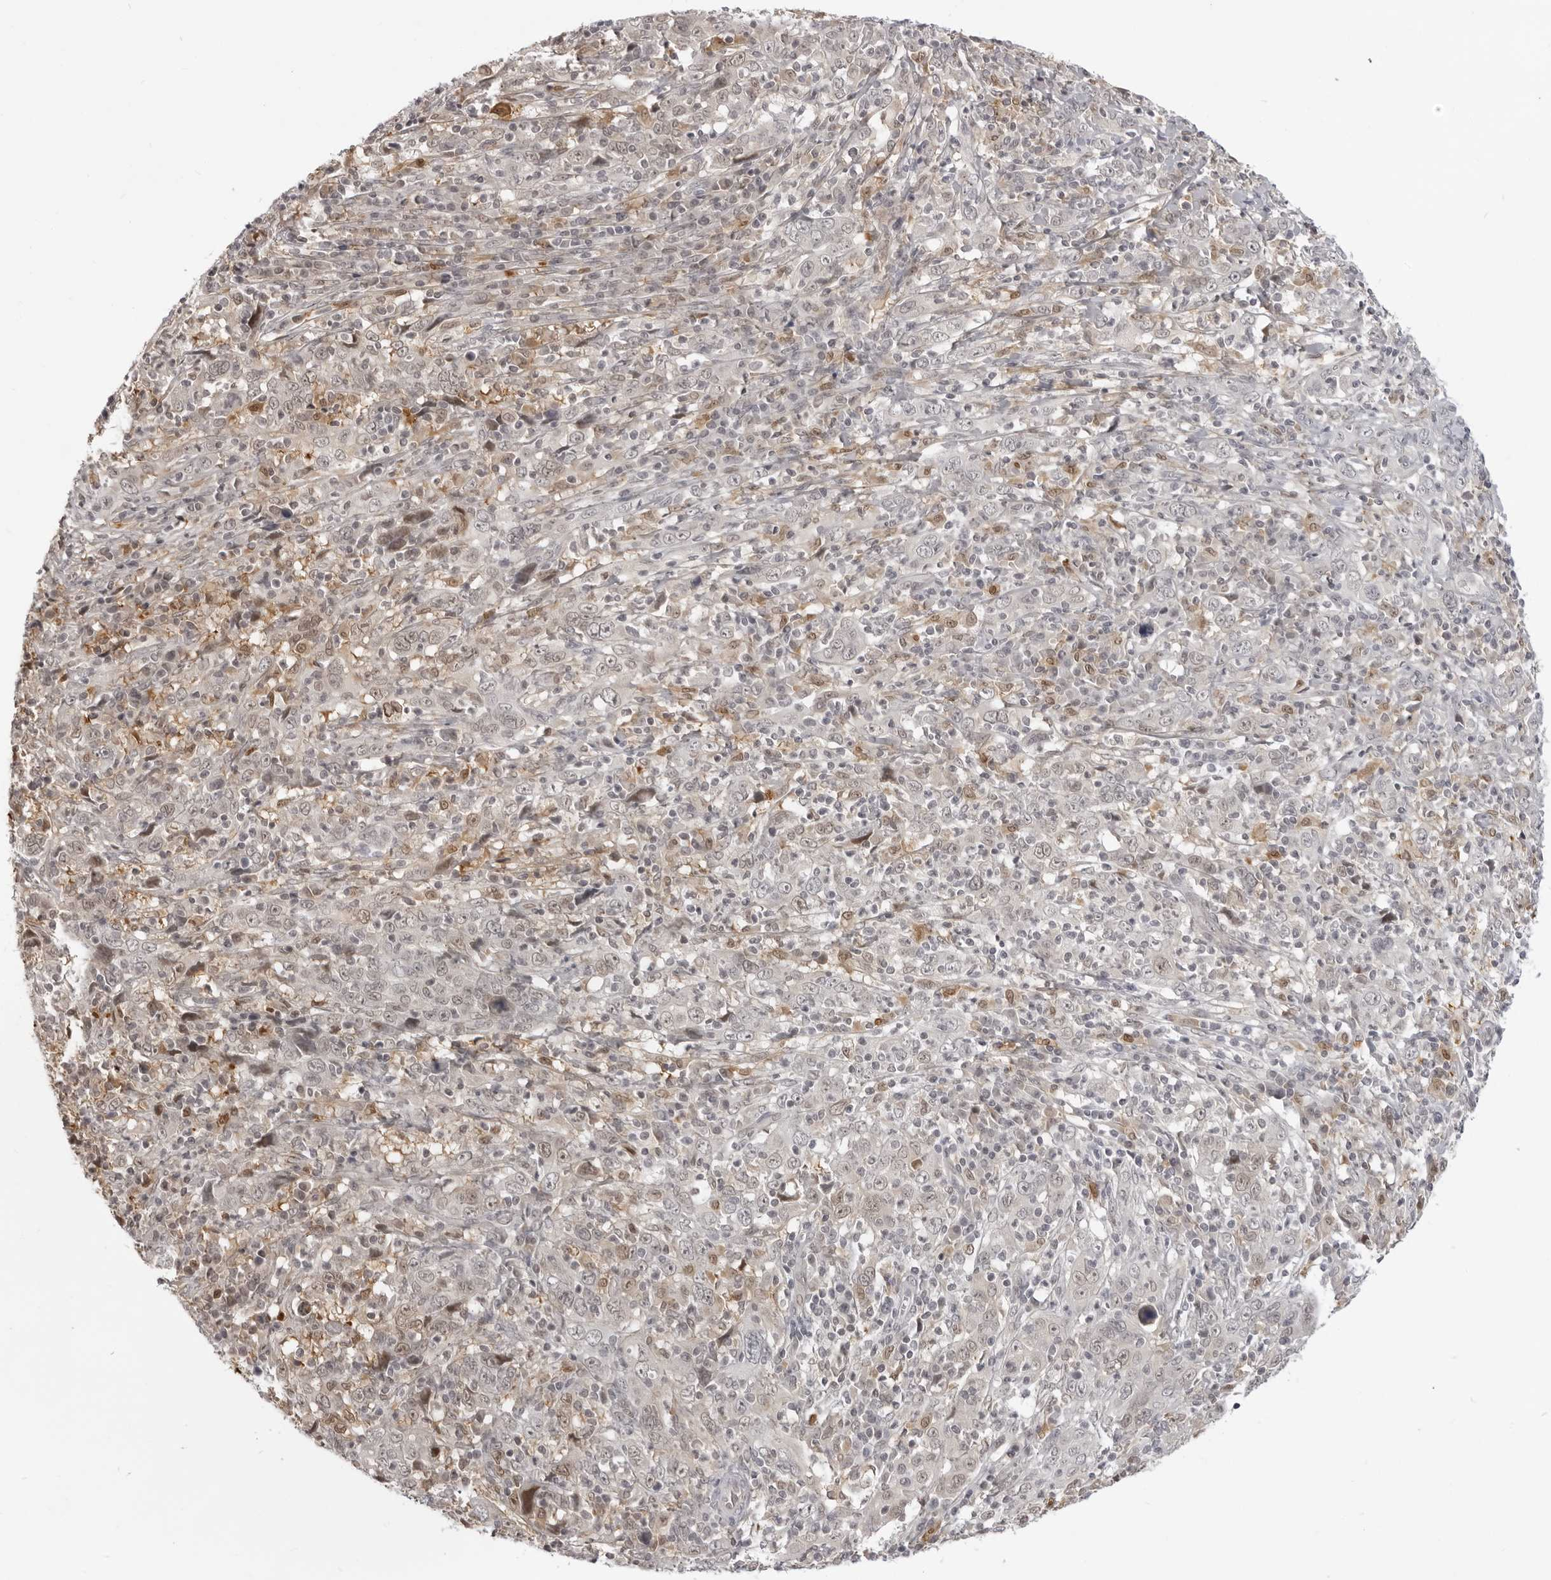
{"staining": {"intensity": "weak", "quantity": ">75%", "location": "nuclear"}, "tissue": "cervical cancer", "cell_type": "Tumor cells", "image_type": "cancer", "snomed": [{"axis": "morphology", "description": "Squamous cell carcinoma, NOS"}, {"axis": "topography", "description": "Cervix"}], "caption": "Immunohistochemistry image of cervical cancer (squamous cell carcinoma) stained for a protein (brown), which shows low levels of weak nuclear positivity in approximately >75% of tumor cells.", "gene": "SRGAP2", "patient": {"sex": "female", "age": 46}}